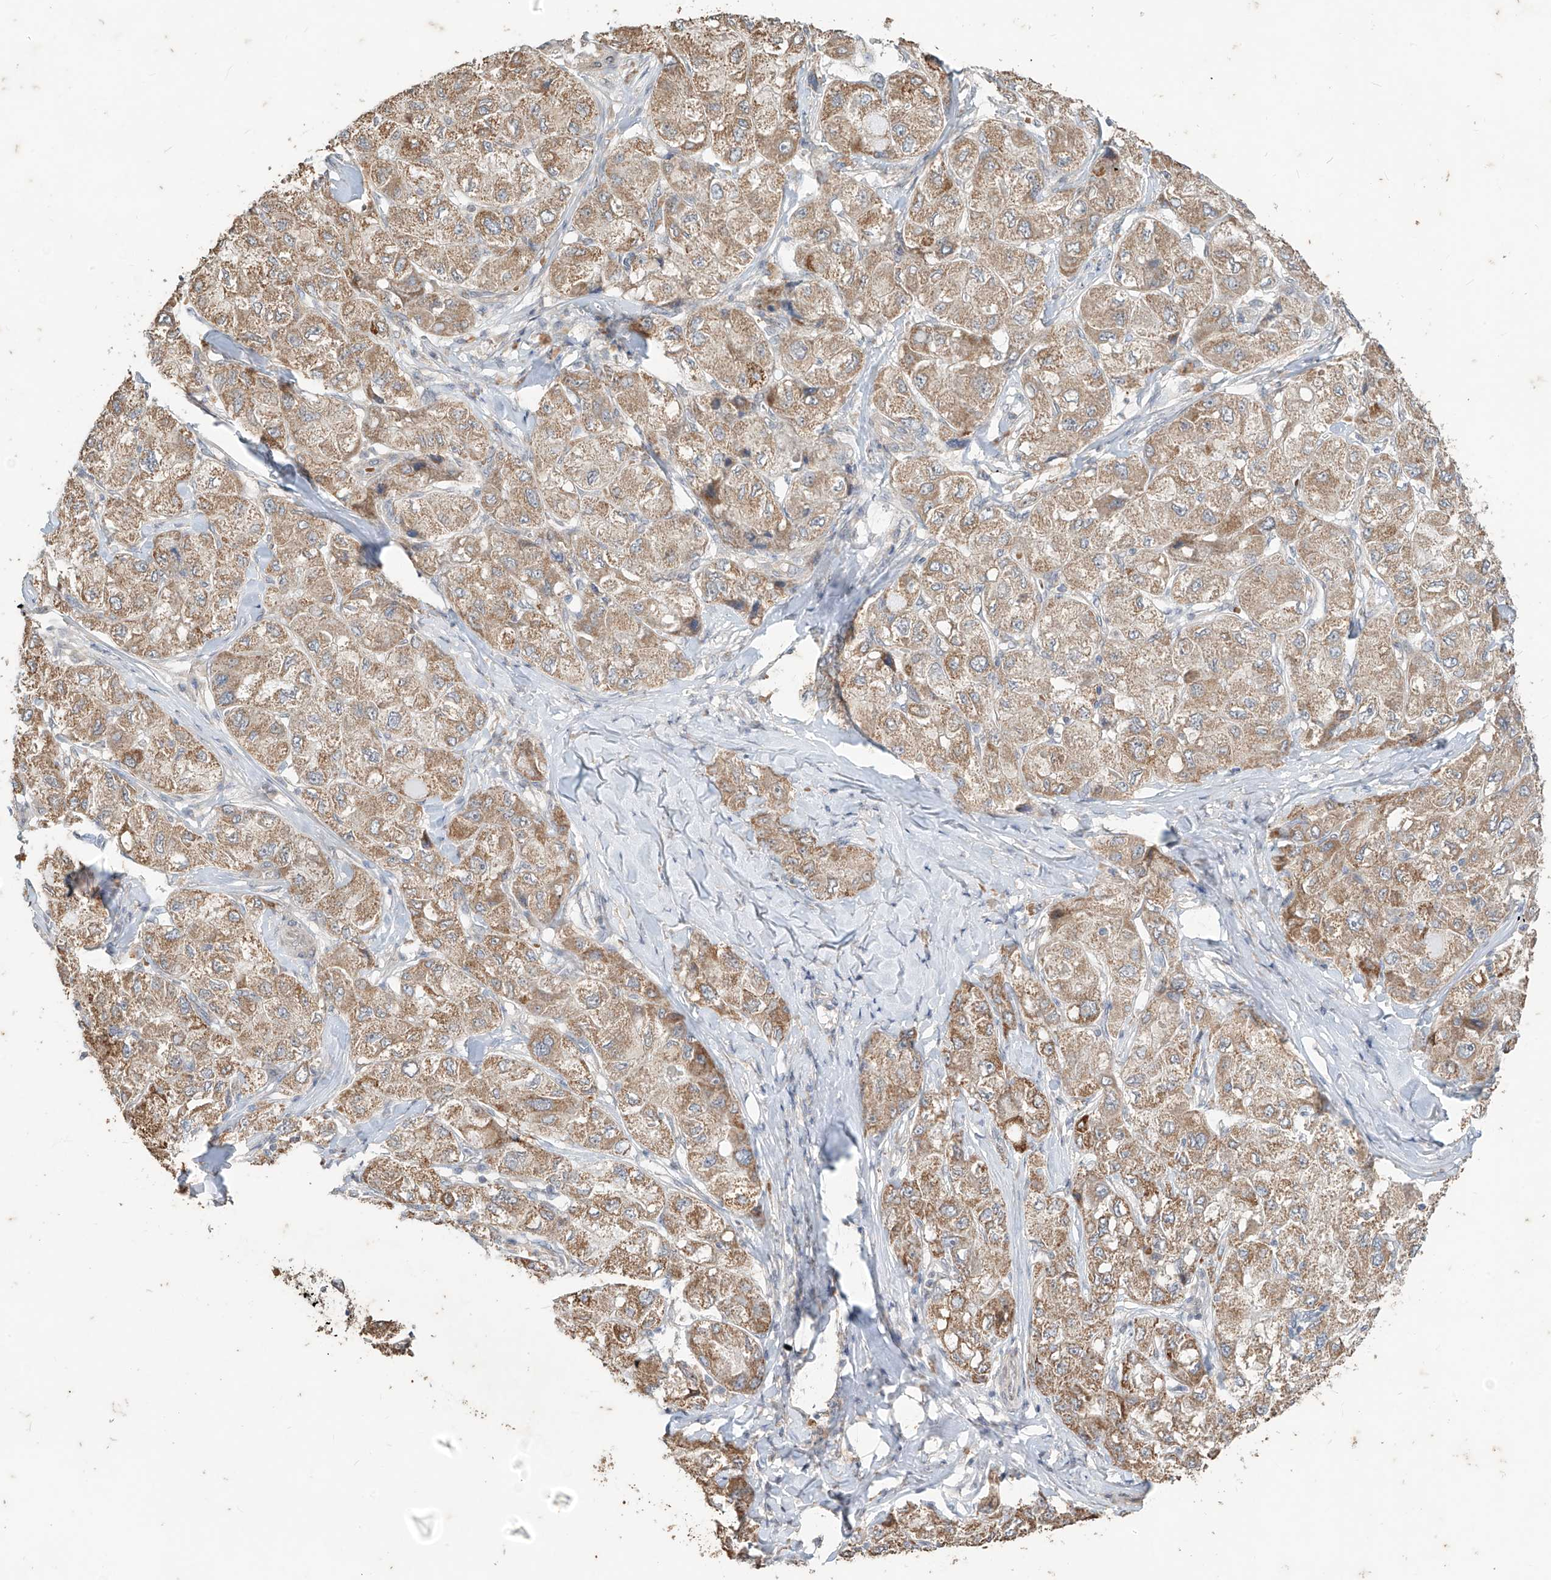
{"staining": {"intensity": "moderate", "quantity": ">75%", "location": "cytoplasmic/membranous"}, "tissue": "liver cancer", "cell_type": "Tumor cells", "image_type": "cancer", "snomed": [{"axis": "morphology", "description": "Carcinoma, Hepatocellular, NOS"}, {"axis": "topography", "description": "Liver"}], "caption": "Immunohistochemical staining of hepatocellular carcinoma (liver) displays moderate cytoplasmic/membranous protein positivity in about >75% of tumor cells.", "gene": "MTUS2", "patient": {"sex": "male", "age": 80}}